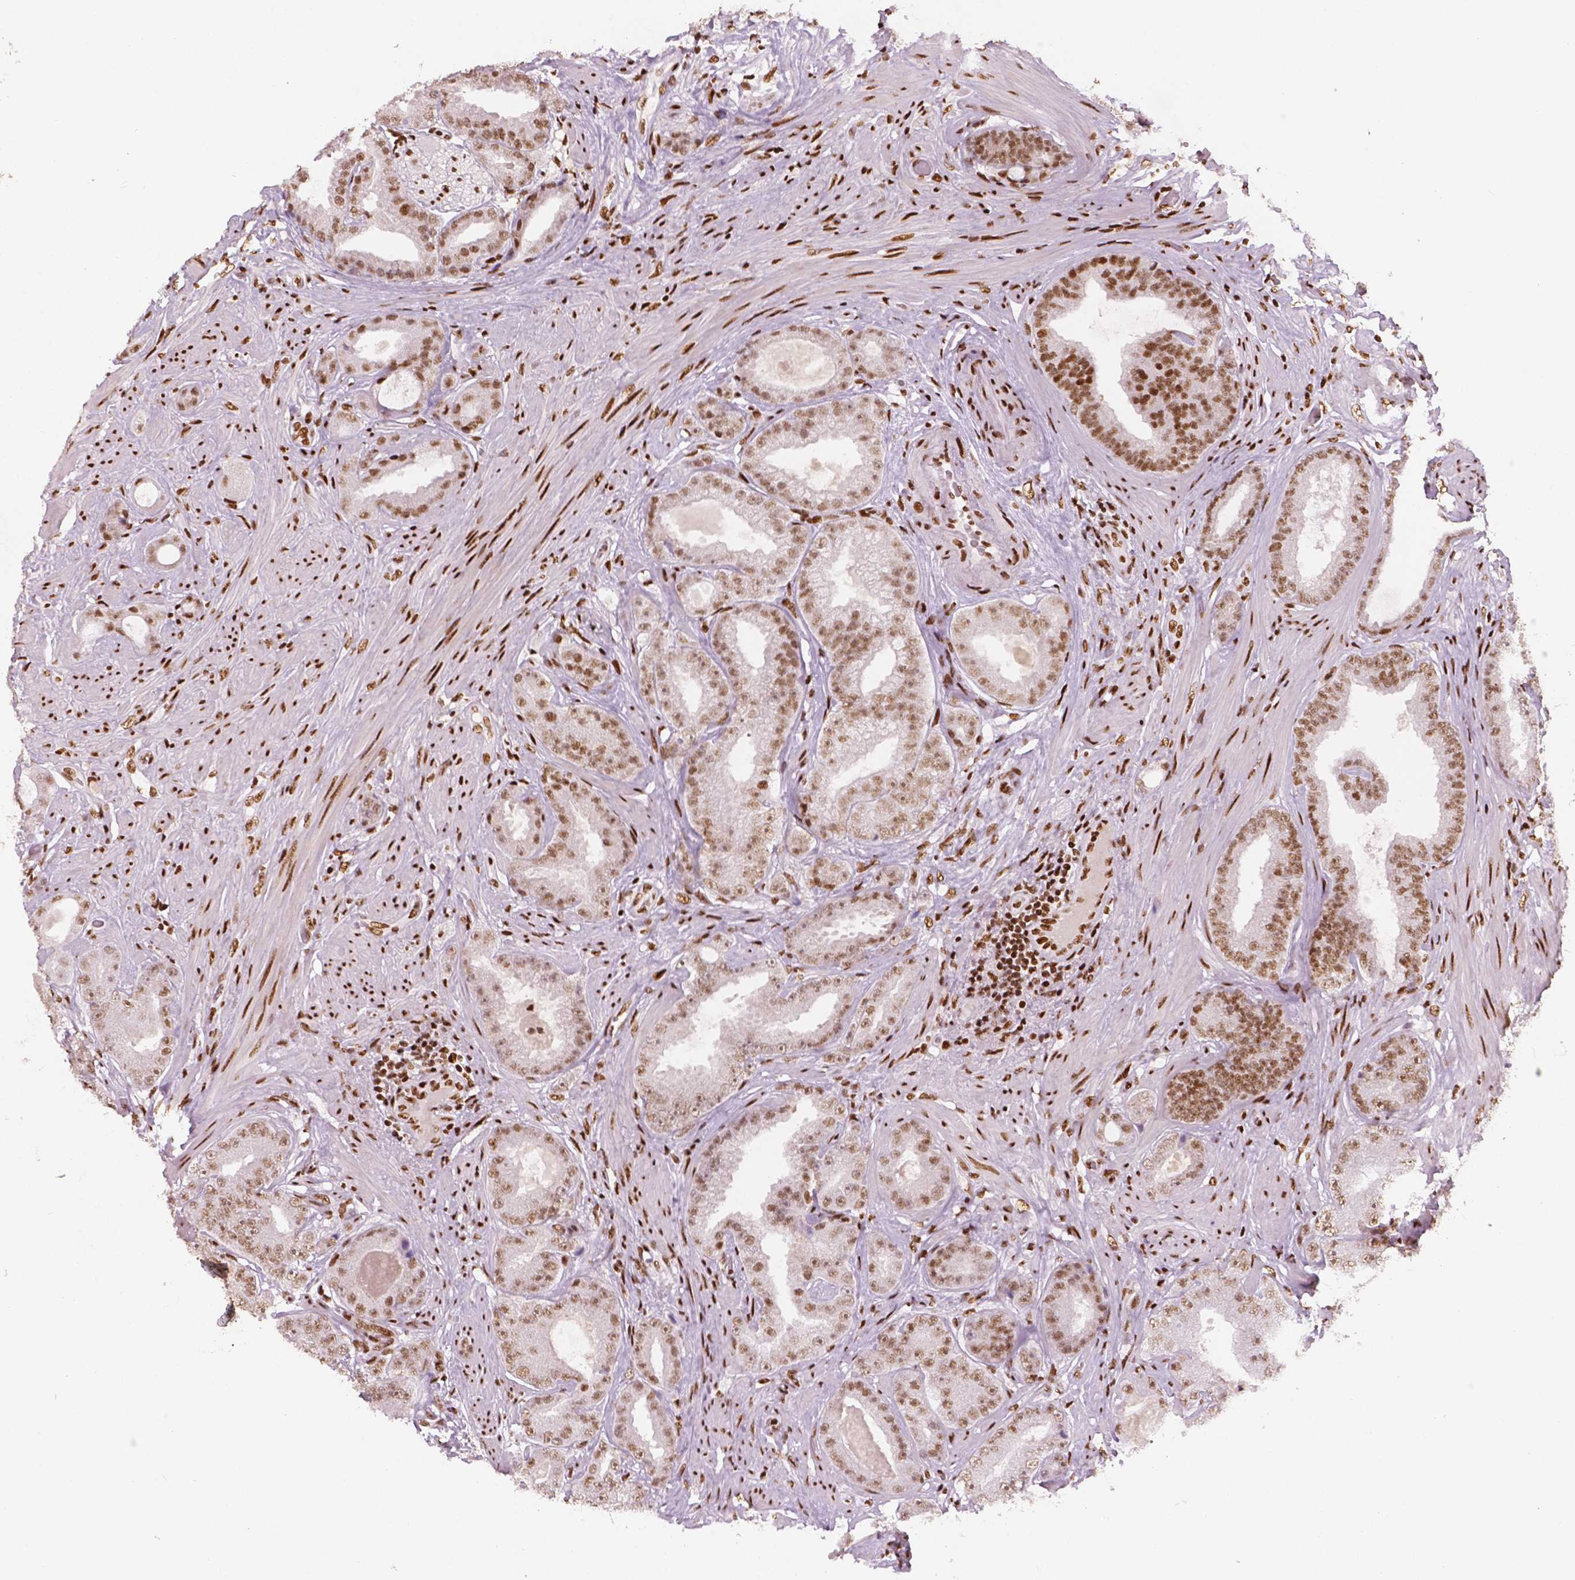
{"staining": {"intensity": "moderate", "quantity": ">75%", "location": "nuclear"}, "tissue": "prostate cancer", "cell_type": "Tumor cells", "image_type": "cancer", "snomed": [{"axis": "morphology", "description": "Adenocarcinoma, Low grade"}, {"axis": "topography", "description": "Prostate"}], "caption": "A brown stain shows moderate nuclear positivity of a protein in human prostate low-grade adenocarcinoma tumor cells.", "gene": "BRD4", "patient": {"sex": "male", "age": 60}}